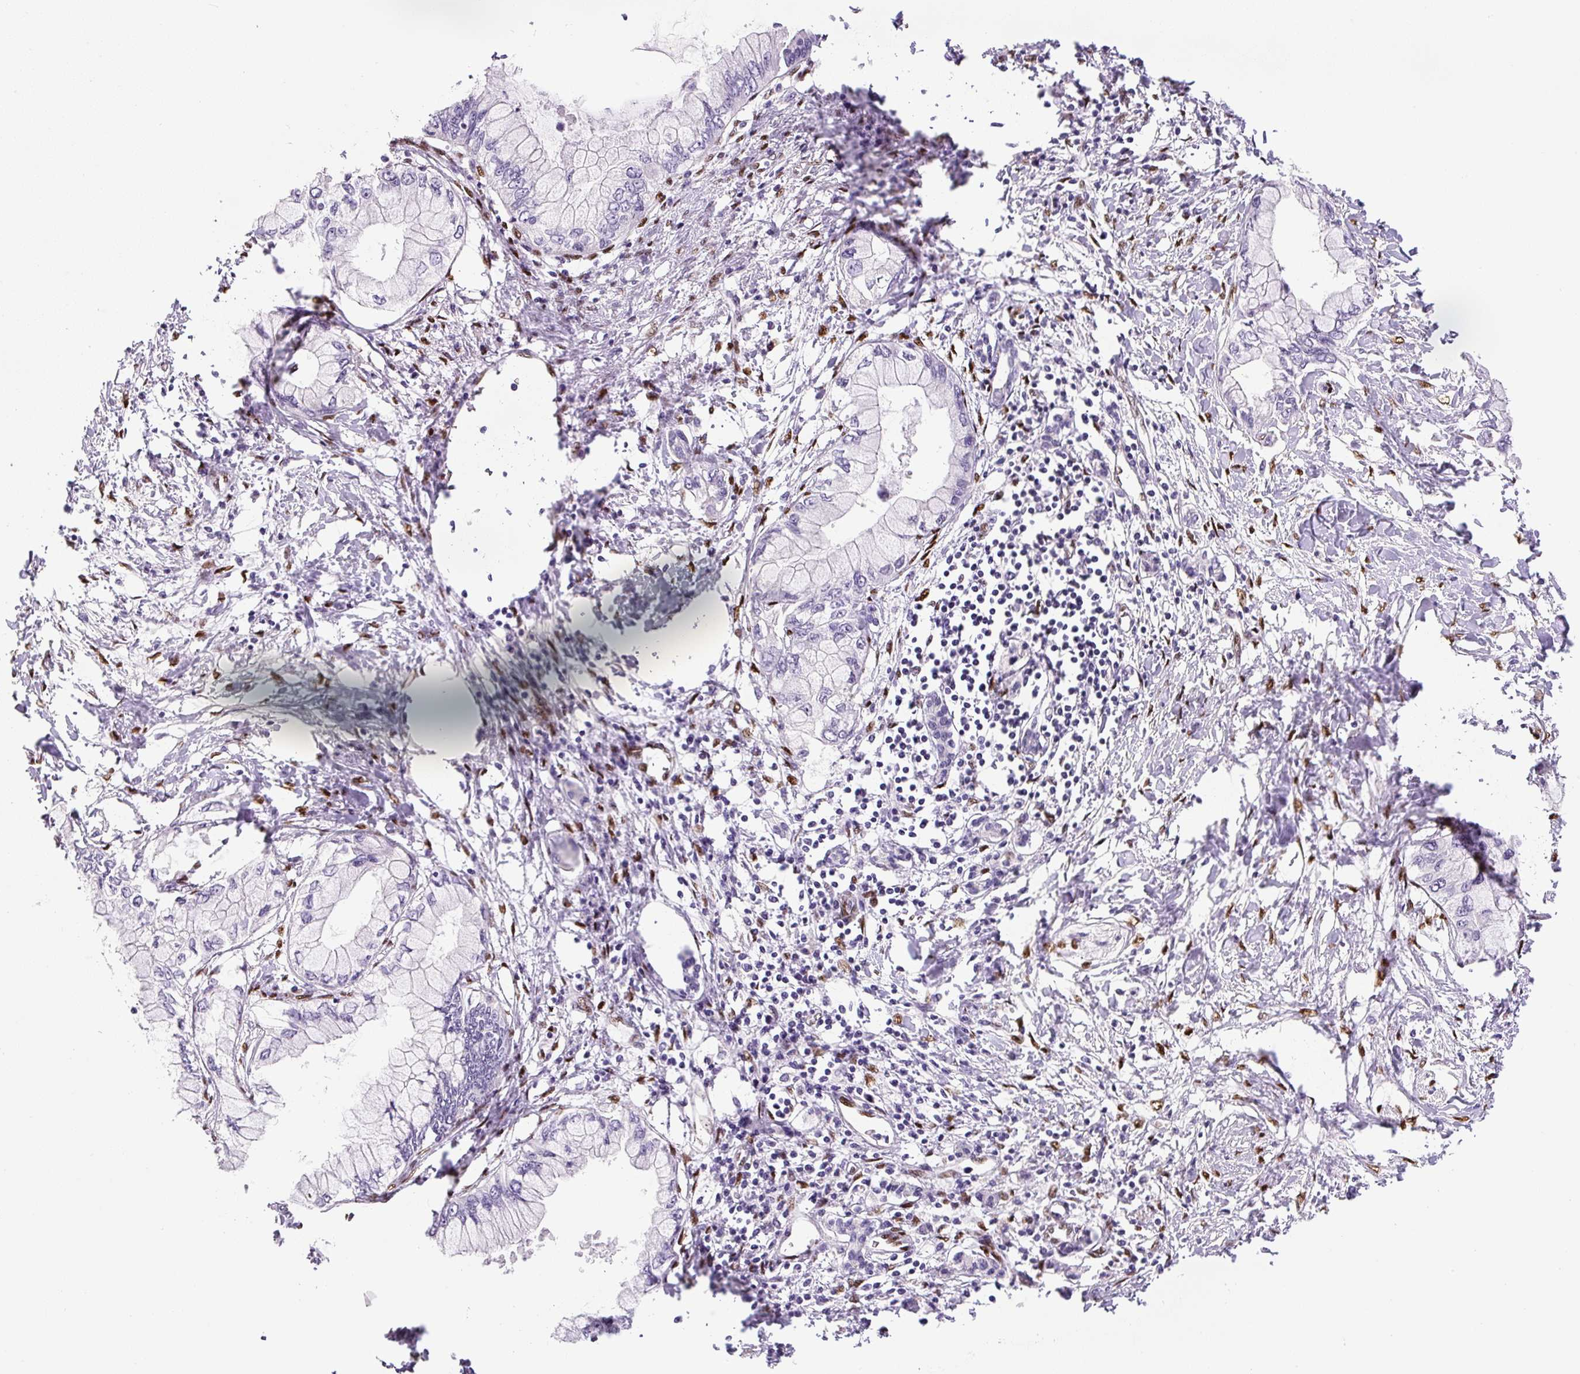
{"staining": {"intensity": "negative", "quantity": "none", "location": "none"}, "tissue": "pancreatic cancer", "cell_type": "Tumor cells", "image_type": "cancer", "snomed": [{"axis": "morphology", "description": "Adenocarcinoma, NOS"}, {"axis": "topography", "description": "Pancreas"}], "caption": "The photomicrograph displays no significant expression in tumor cells of pancreatic cancer (adenocarcinoma).", "gene": "ZEB1", "patient": {"sex": "male", "age": 48}}